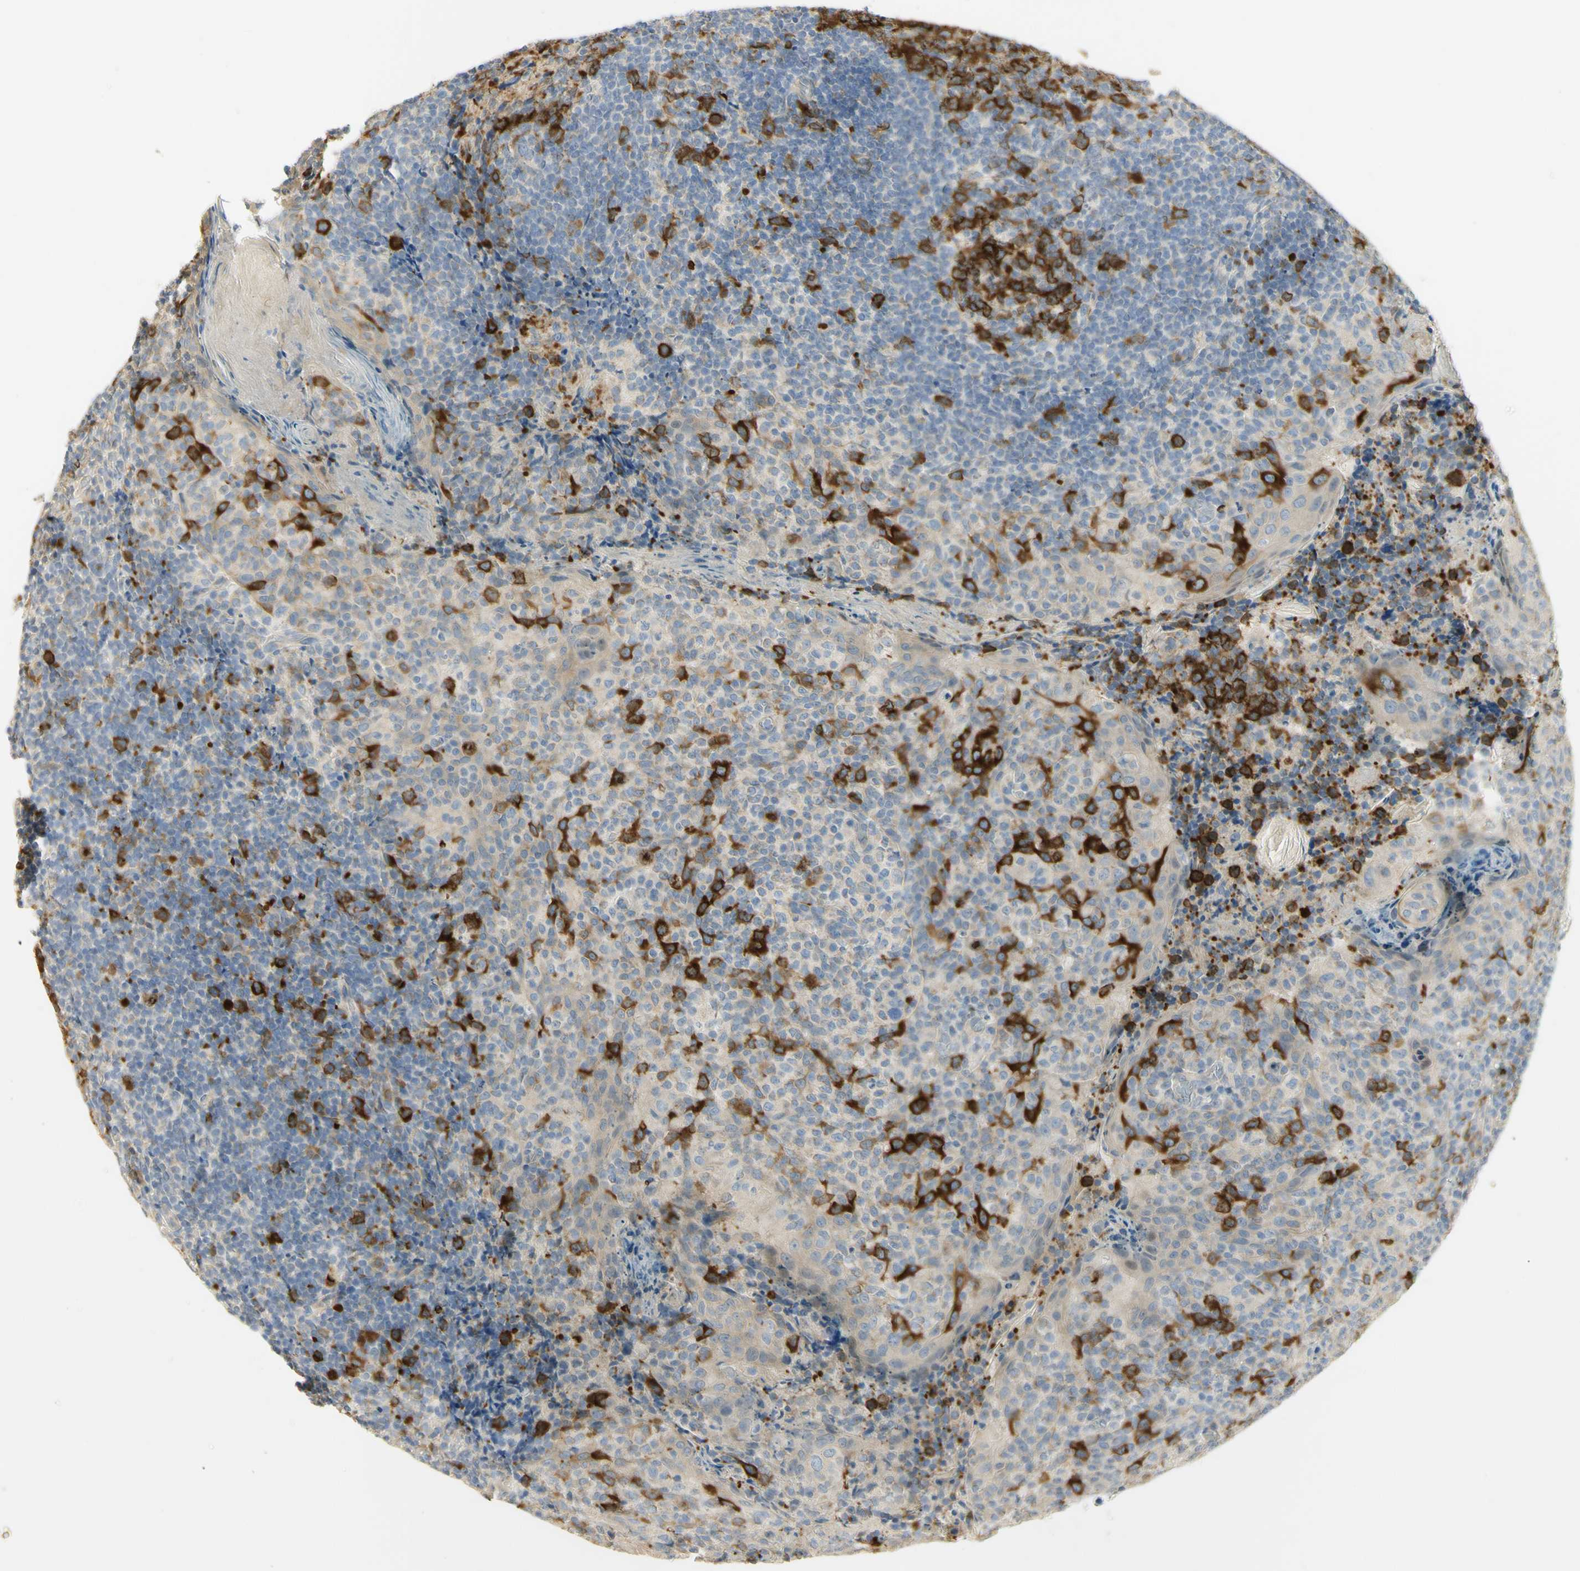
{"staining": {"intensity": "strong", "quantity": "25%-75%", "location": "cytoplasmic/membranous"}, "tissue": "tonsil", "cell_type": "Germinal center cells", "image_type": "normal", "snomed": [{"axis": "morphology", "description": "Normal tissue, NOS"}, {"axis": "topography", "description": "Tonsil"}], "caption": "Germinal center cells reveal high levels of strong cytoplasmic/membranous positivity in about 25%-75% of cells in normal human tonsil.", "gene": "KIF11", "patient": {"sex": "female", "age": 19}}